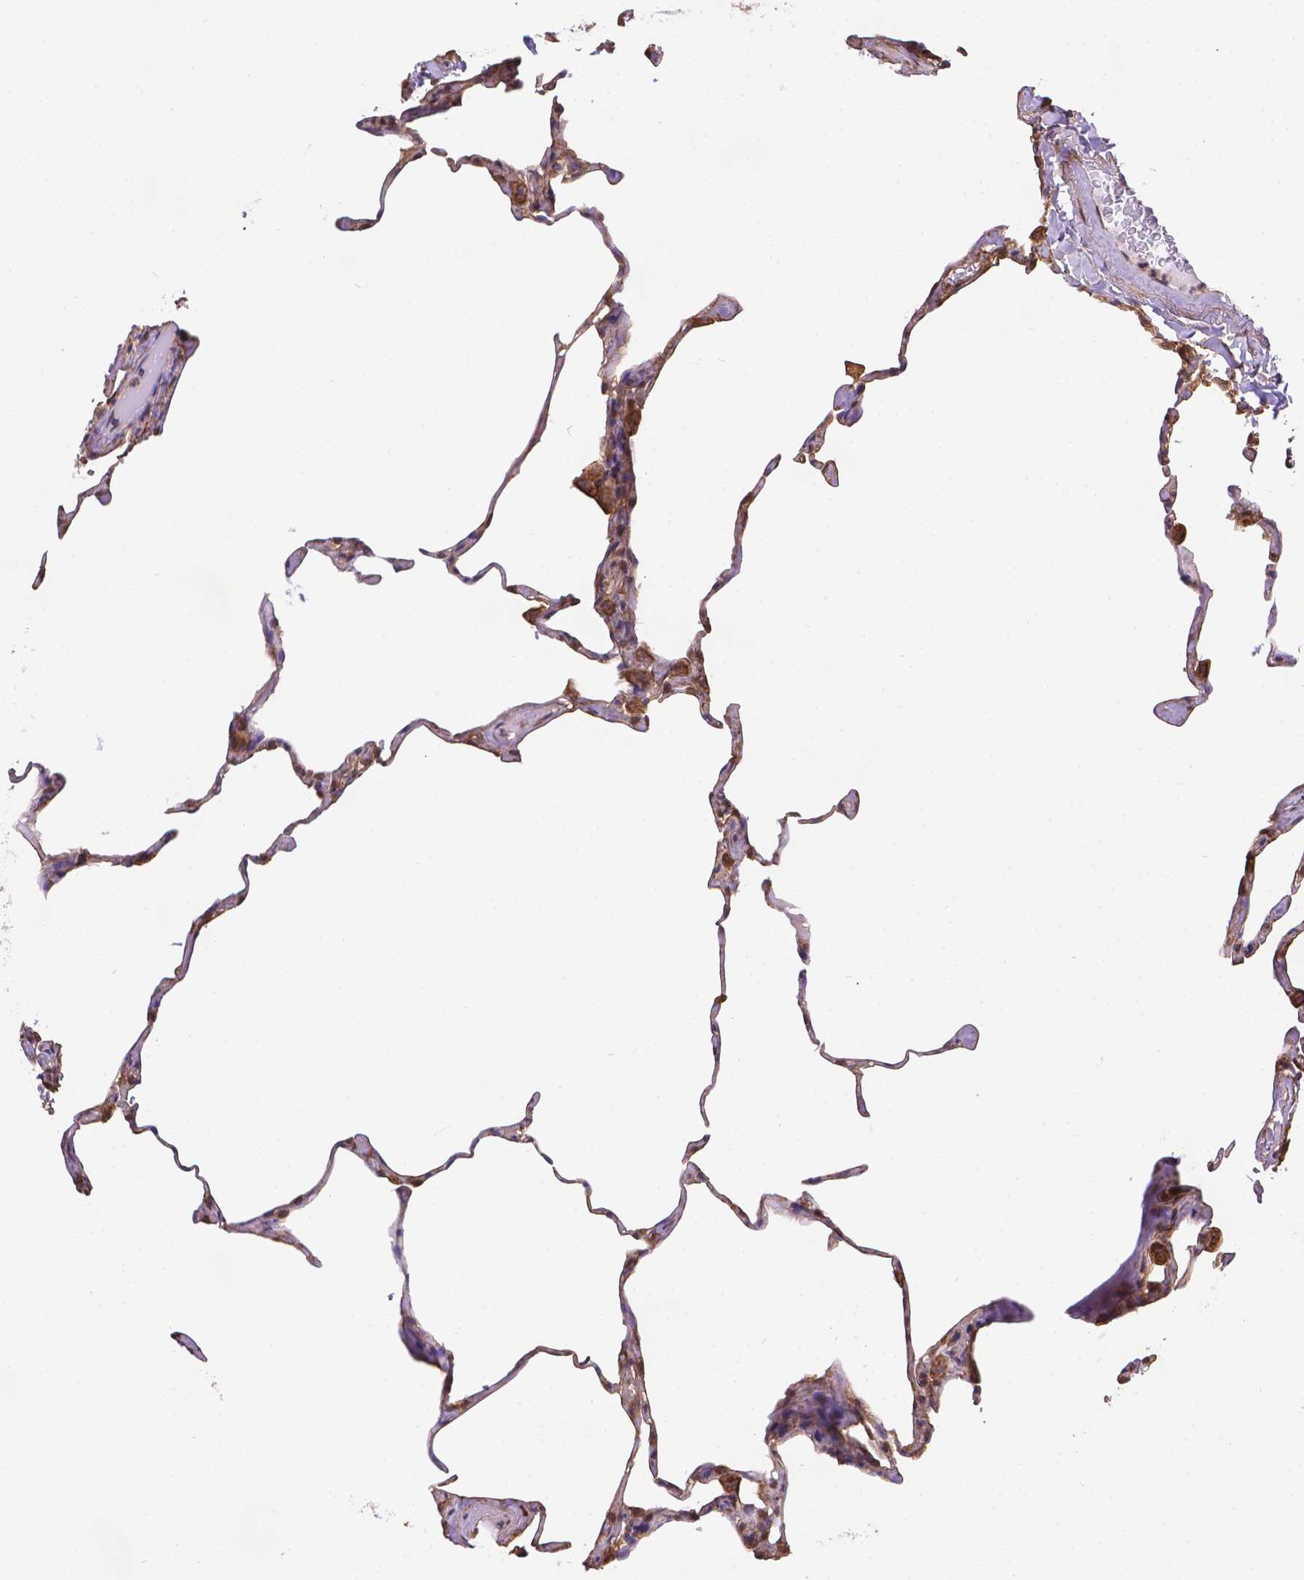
{"staining": {"intensity": "moderate", "quantity": ">75%", "location": "cytoplasmic/membranous"}, "tissue": "lung", "cell_type": "Alveolar cells", "image_type": "normal", "snomed": [{"axis": "morphology", "description": "Normal tissue, NOS"}, {"axis": "topography", "description": "Lung"}], "caption": "High-magnification brightfield microscopy of benign lung stained with DAB (brown) and counterstained with hematoxylin (blue). alveolar cells exhibit moderate cytoplasmic/membranous positivity is identified in about>75% of cells.", "gene": "YAP1", "patient": {"sex": "male", "age": 65}}